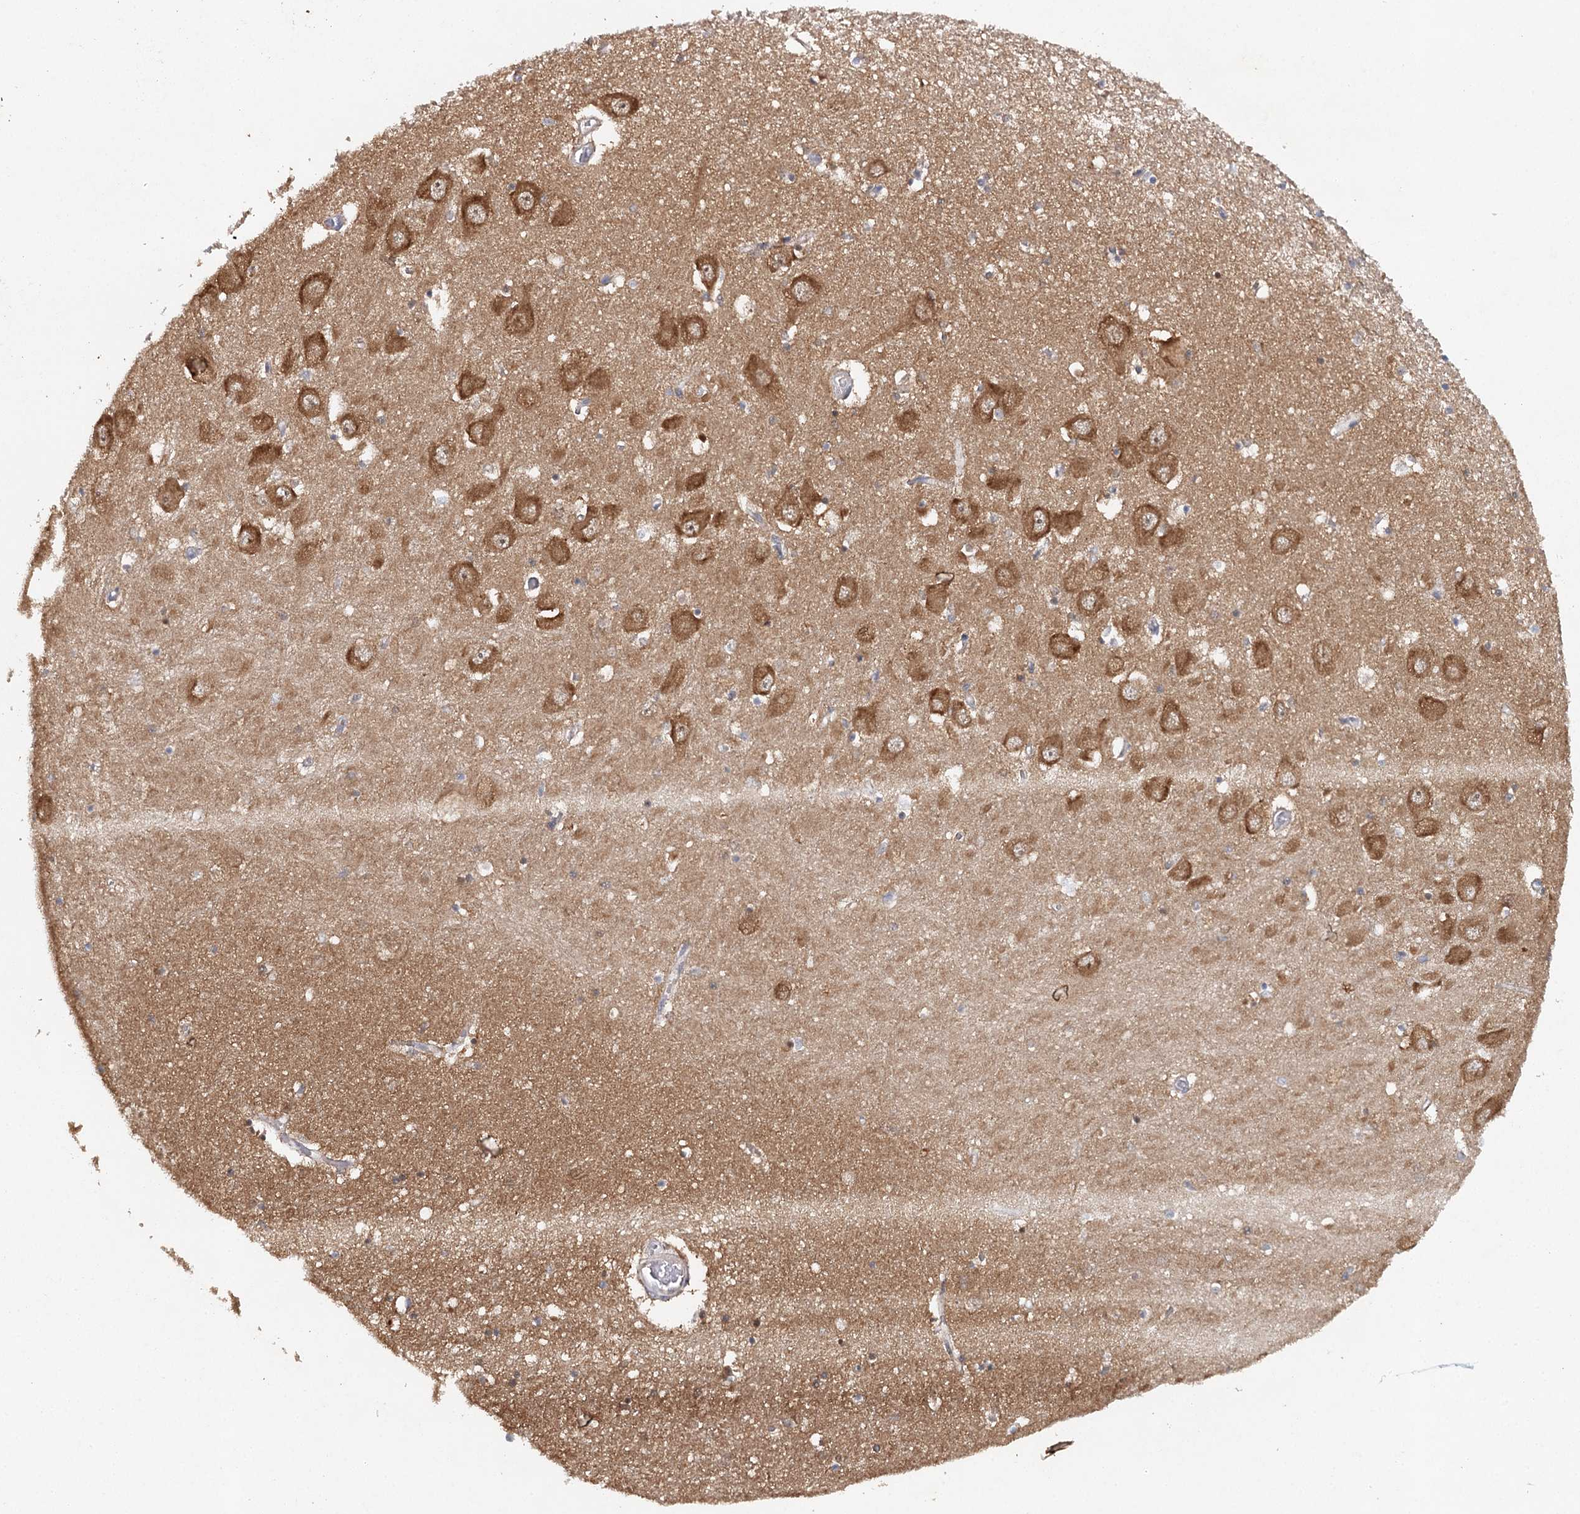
{"staining": {"intensity": "negative", "quantity": "none", "location": "none"}, "tissue": "hippocampus", "cell_type": "Glial cells", "image_type": "normal", "snomed": [{"axis": "morphology", "description": "Normal tissue, NOS"}, {"axis": "topography", "description": "Hippocampus"}], "caption": "A histopathology image of hippocampus stained for a protein reveals no brown staining in glial cells. (Brightfield microscopy of DAB immunohistochemistry (IHC) at high magnification).", "gene": "SLC41A2", "patient": {"sex": "male", "age": 70}}